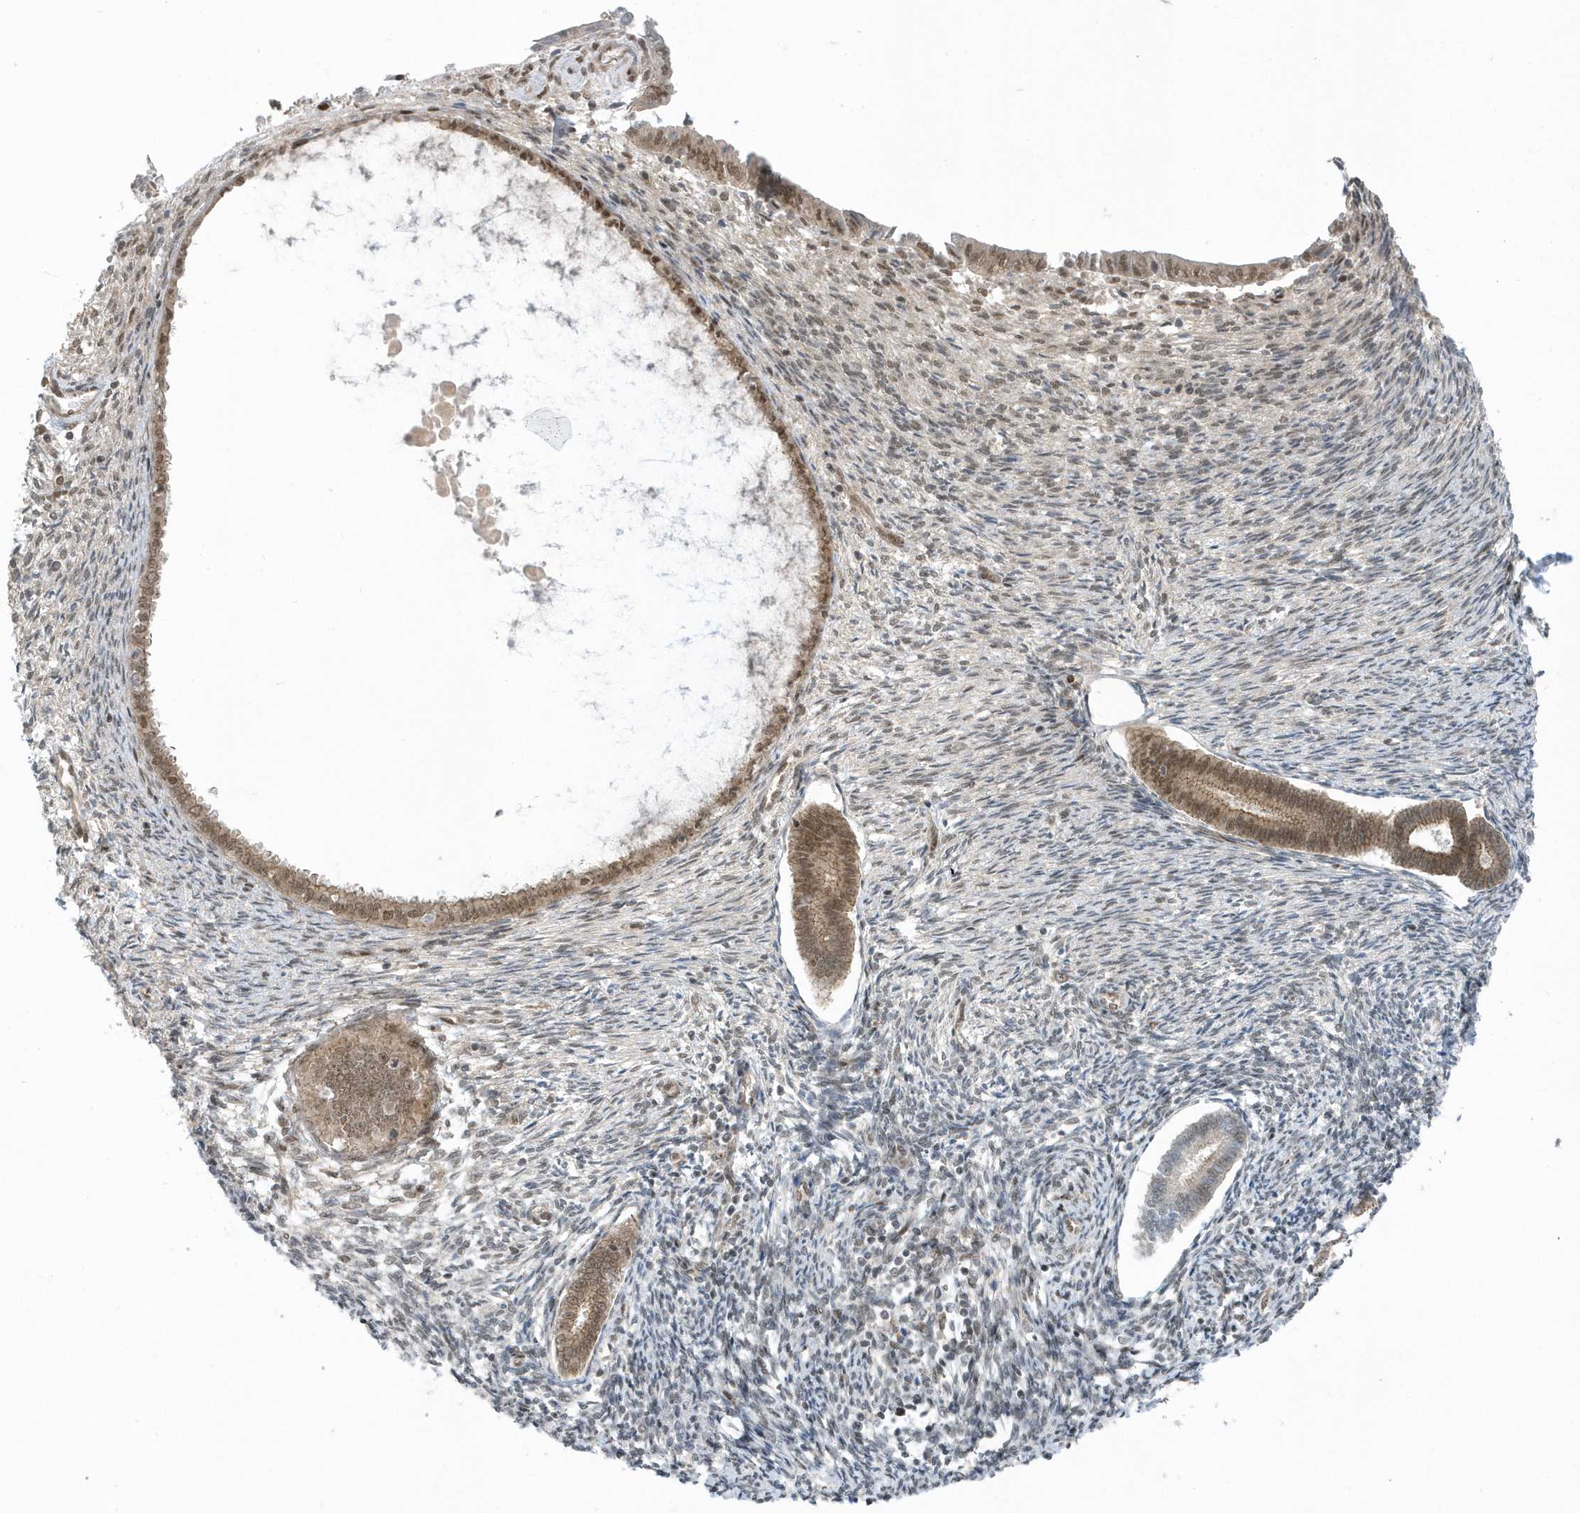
{"staining": {"intensity": "weak", "quantity": "<25%", "location": "nuclear"}, "tissue": "endometrium", "cell_type": "Cells in endometrial stroma", "image_type": "normal", "snomed": [{"axis": "morphology", "description": "Normal tissue, NOS"}, {"axis": "topography", "description": "Endometrium"}], "caption": "A photomicrograph of human endometrium is negative for staining in cells in endometrial stroma.", "gene": "USP53", "patient": {"sex": "female", "age": 56}}